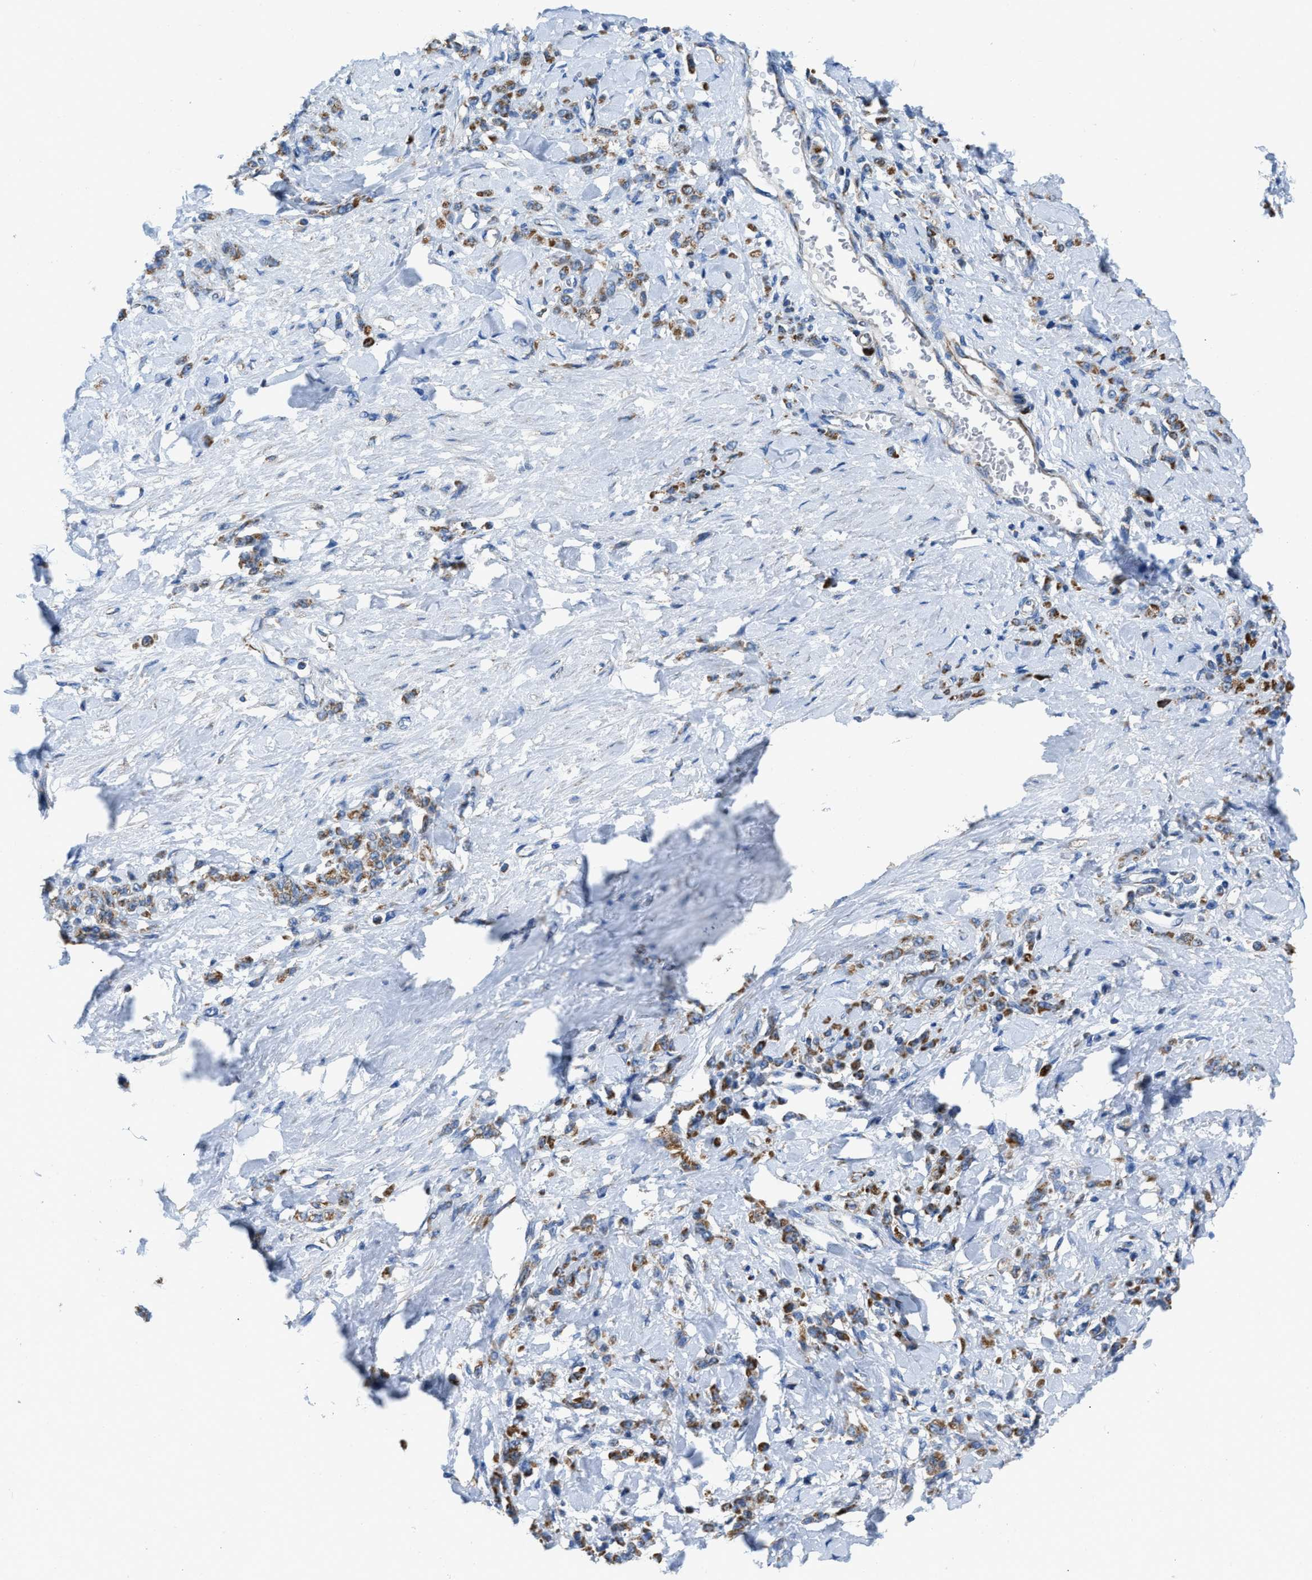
{"staining": {"intensity": "moderate", "quantity": ">75%", "location": "cytoplasmic/membranous"}, "tissue": "stomach cancer", "cell_type": "Tumor cells", "image_type": "cancer", "snomed": [{"axis": "morphology", "description": "Normal tissue, NOS"}, {"axis": "morphology", "description": "Adenocarcinoma, NOS"}, {"axis": "topography", "description": "Stomach"}], "caption": "Protein analysis of stomach cancer (adenocarcinoma) tissue reveals moderate cytoplasmic/membranous staining in approximately >75% of tumor cells.", "gene": "ETFB", "patient": {"sex": "male", "age": 82}}